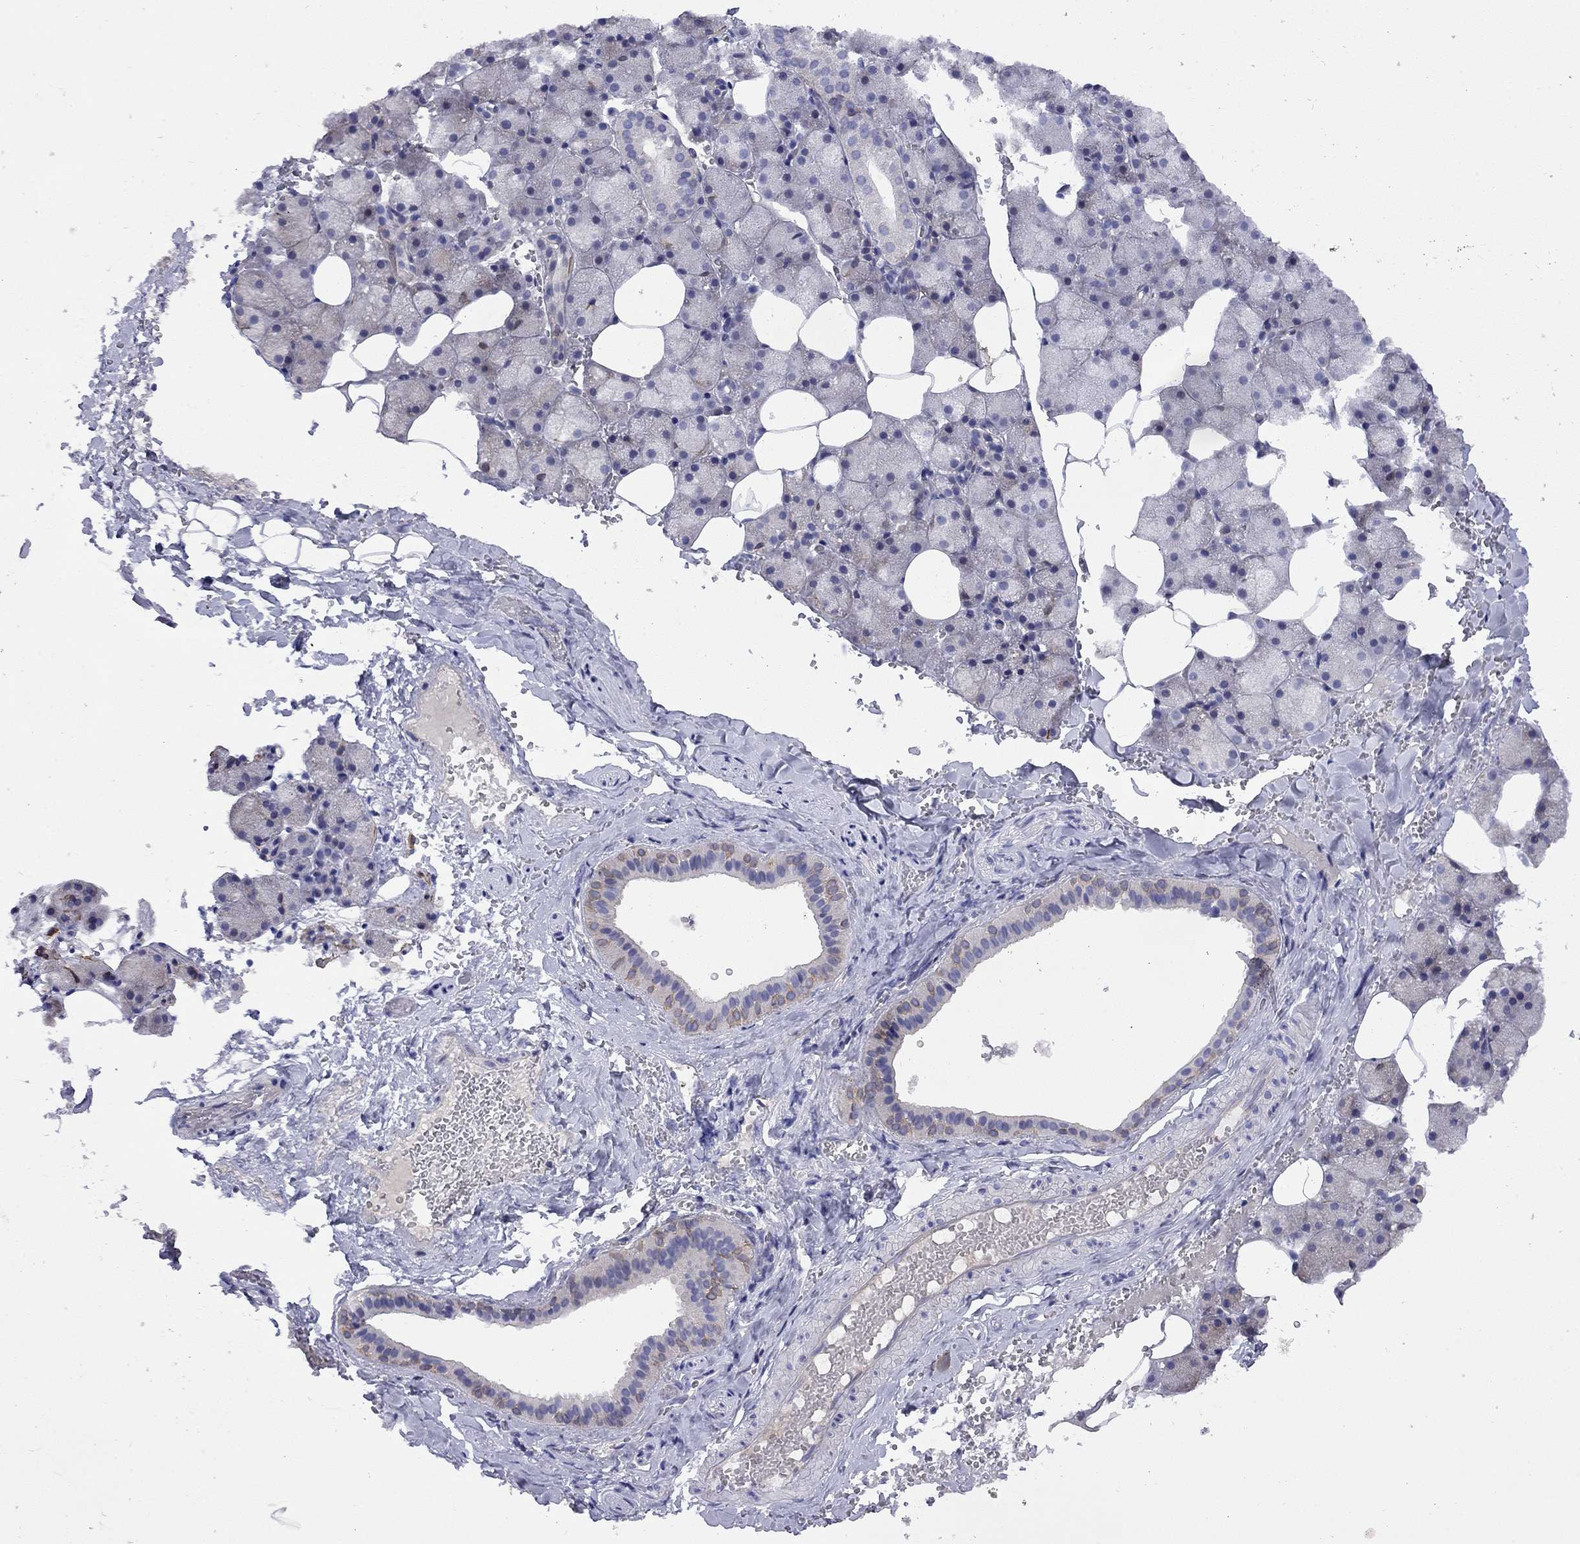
{"staining": {"intensity": "negative", "quantity": "none", "location": "none"}, "tissue": "salivary gland", "cell_type": "Glandular cells", "image_type": "normal", "snomed": [{"axis": "morphology", "description": "Normal tissue, NOS"}, {"axis": "topography", "description": "Salivary gland"}], "caption": "IHC histopathology image of normal salivary gland: human salivary gland stained with DAB (3,3'-diaminobenzidine) shows no significant protein expression in glandular cells. Nuclei are stained in blue.", "gene": "CMYA5", "patient": {"sex": "male", "age": 38}}